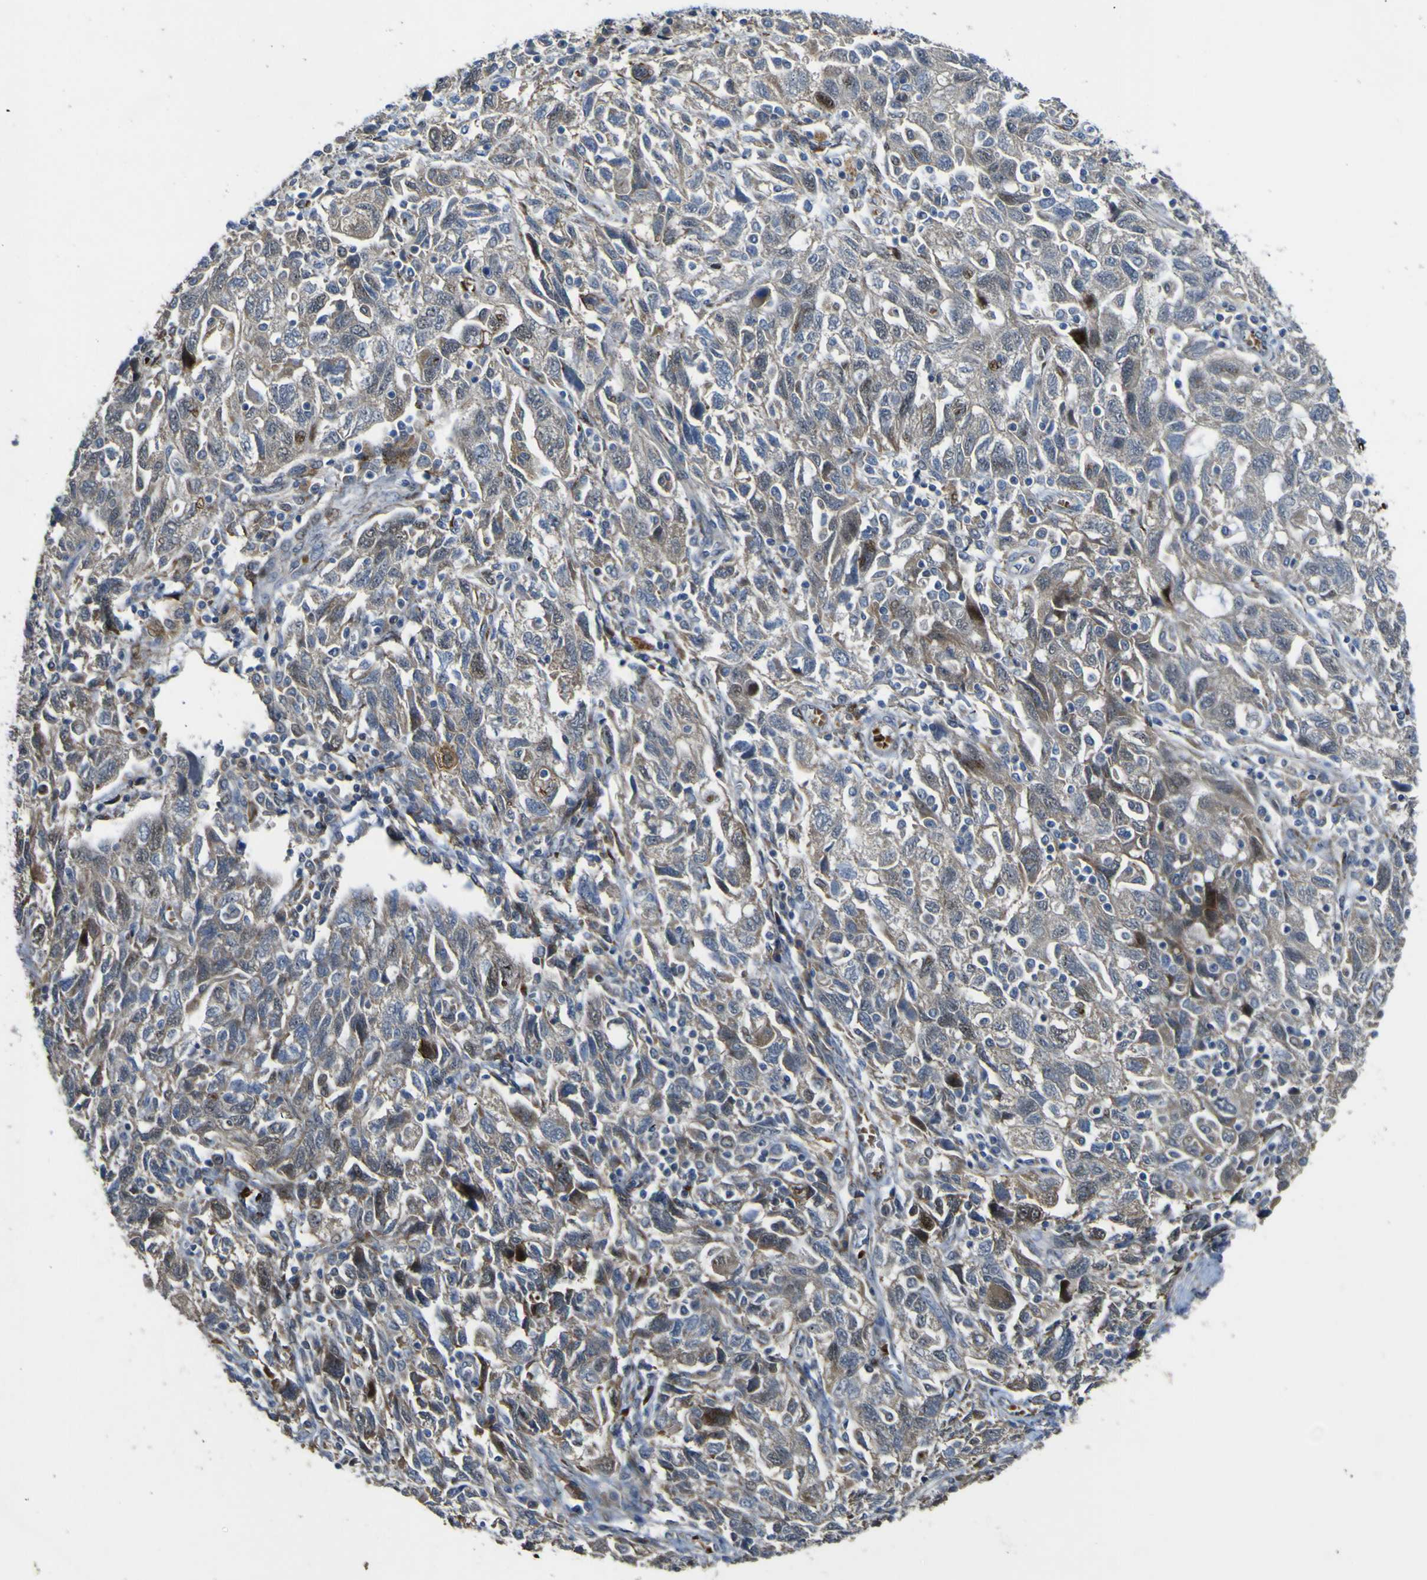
{"staining": {"intensity": "strong", "quantity": "25%-75%", "location": "cytoplasmic/membranous,nuclear"}, "tissue": "ovarian cancer", "cell_type": "Tumor cells", "image_type": "cancer", "snomed": [{"axis": "morphology", "description": "Carcinoma, NOS"}, {"axis": "morphology", "description": "Cystadenocarcinoma, serous, NOS"}, {"axis": "topography", "description": "Ovary"}], "caption": "DAB (3,3'-diaminobenzidine) immunohistochemical staining of human ovarian cancer (serous cystadenocarcinoma) demonstrates strong cytoplasmic/membranous and nuclear protein staining in approximately 25%-75% of tumor cells.", "gene": "LBHD1", "patient": {"sex": "female", "age": 69}}